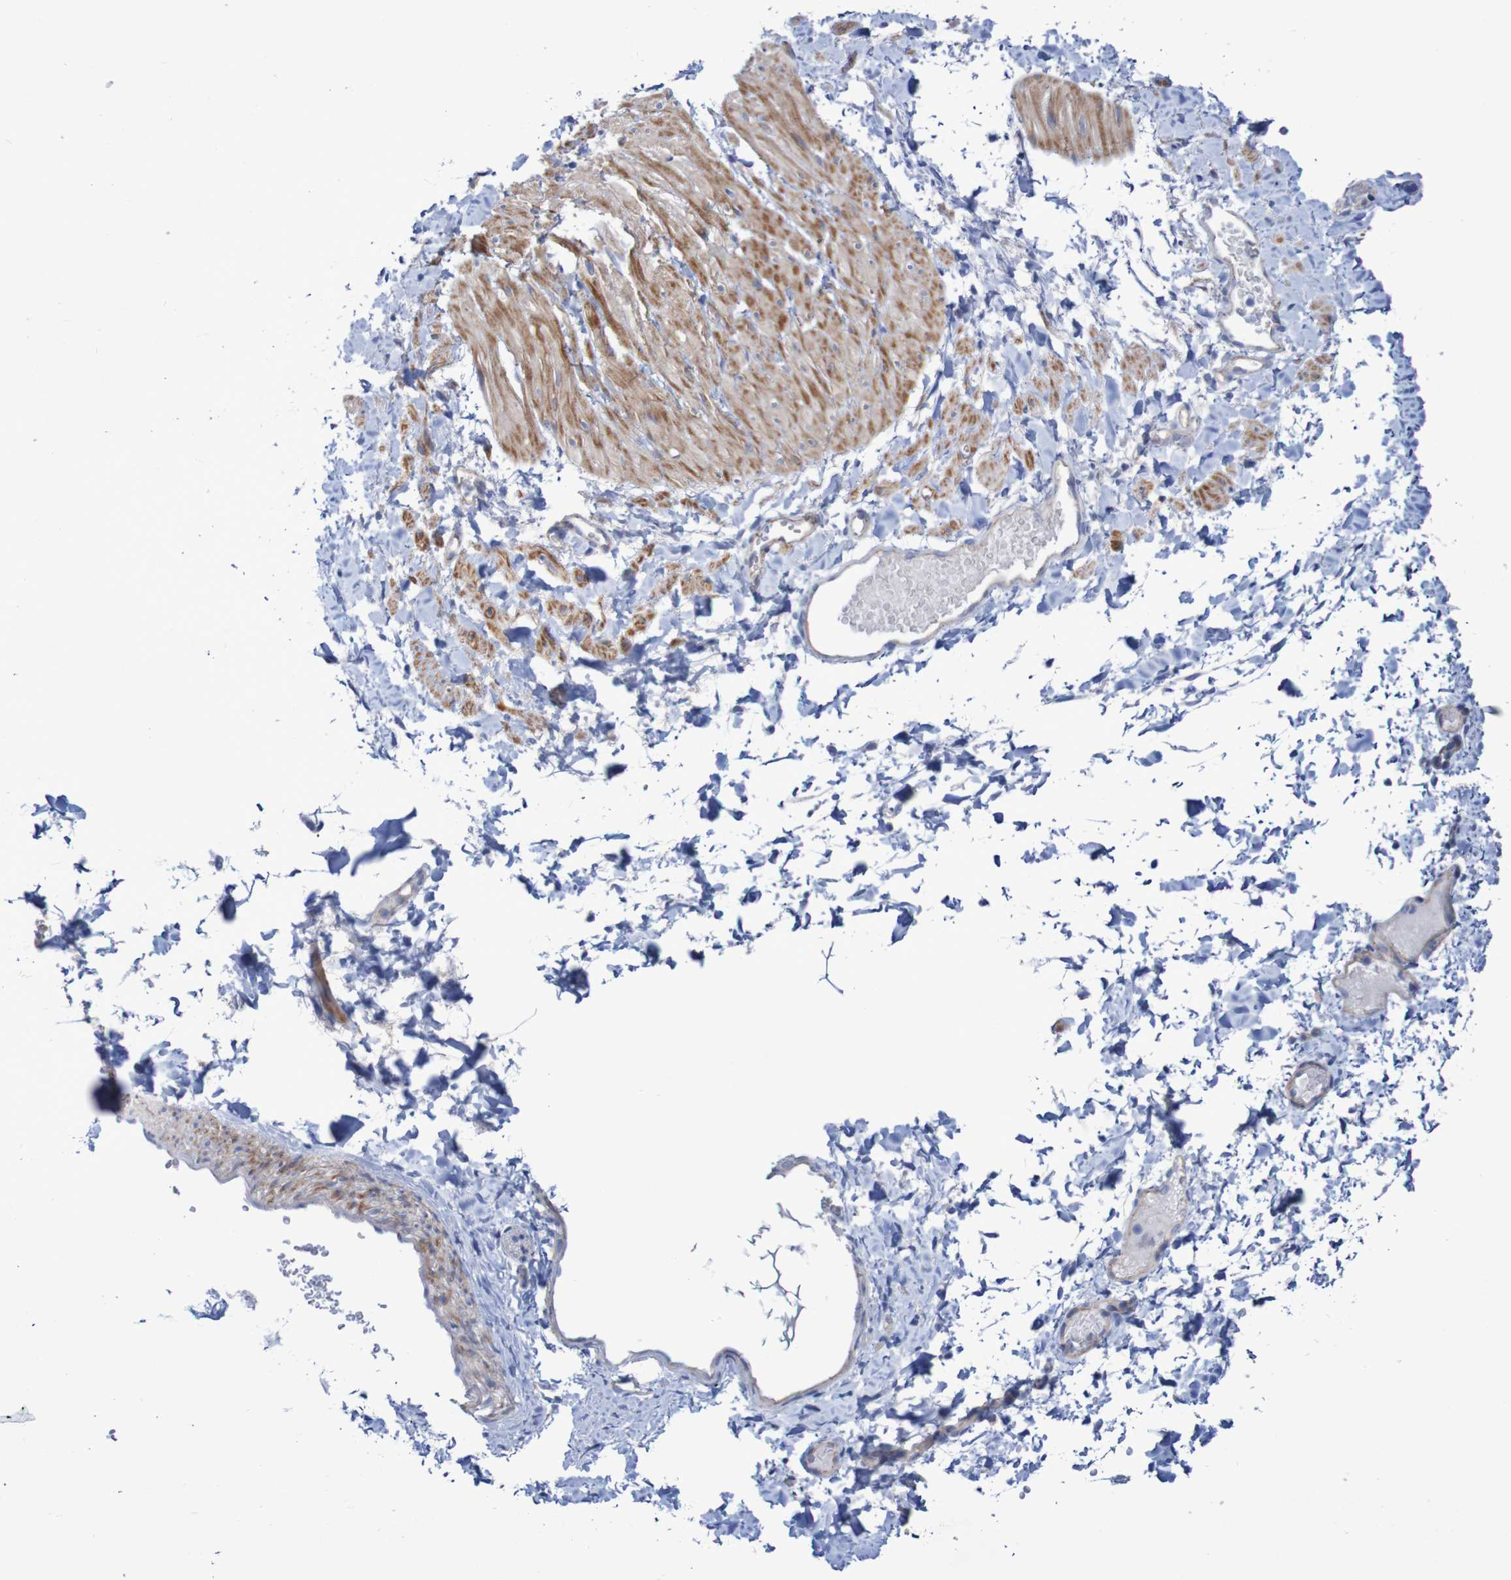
{"staining": {"intensity": "moderate", "quantity": ">75%", "location": "cytoplasmic/membranous"}, "tissue": "smooth muscle", "cell_type": "Smooth muscle cells", "image_type": "normal", "snomed": [{"axis": "morphology", "description": "Normal tissue, NOS"}, {"axis": "topography", "description": "Smooth muscle"}], "caption": "This is a histology image of IHC staining of normal smooth muscle, which shows moderate expression in the cytoplasmic/membranous of smooth muscle cells.", "gene": "NECTIN2", "patient": {"sex": "male", "age": 16}}